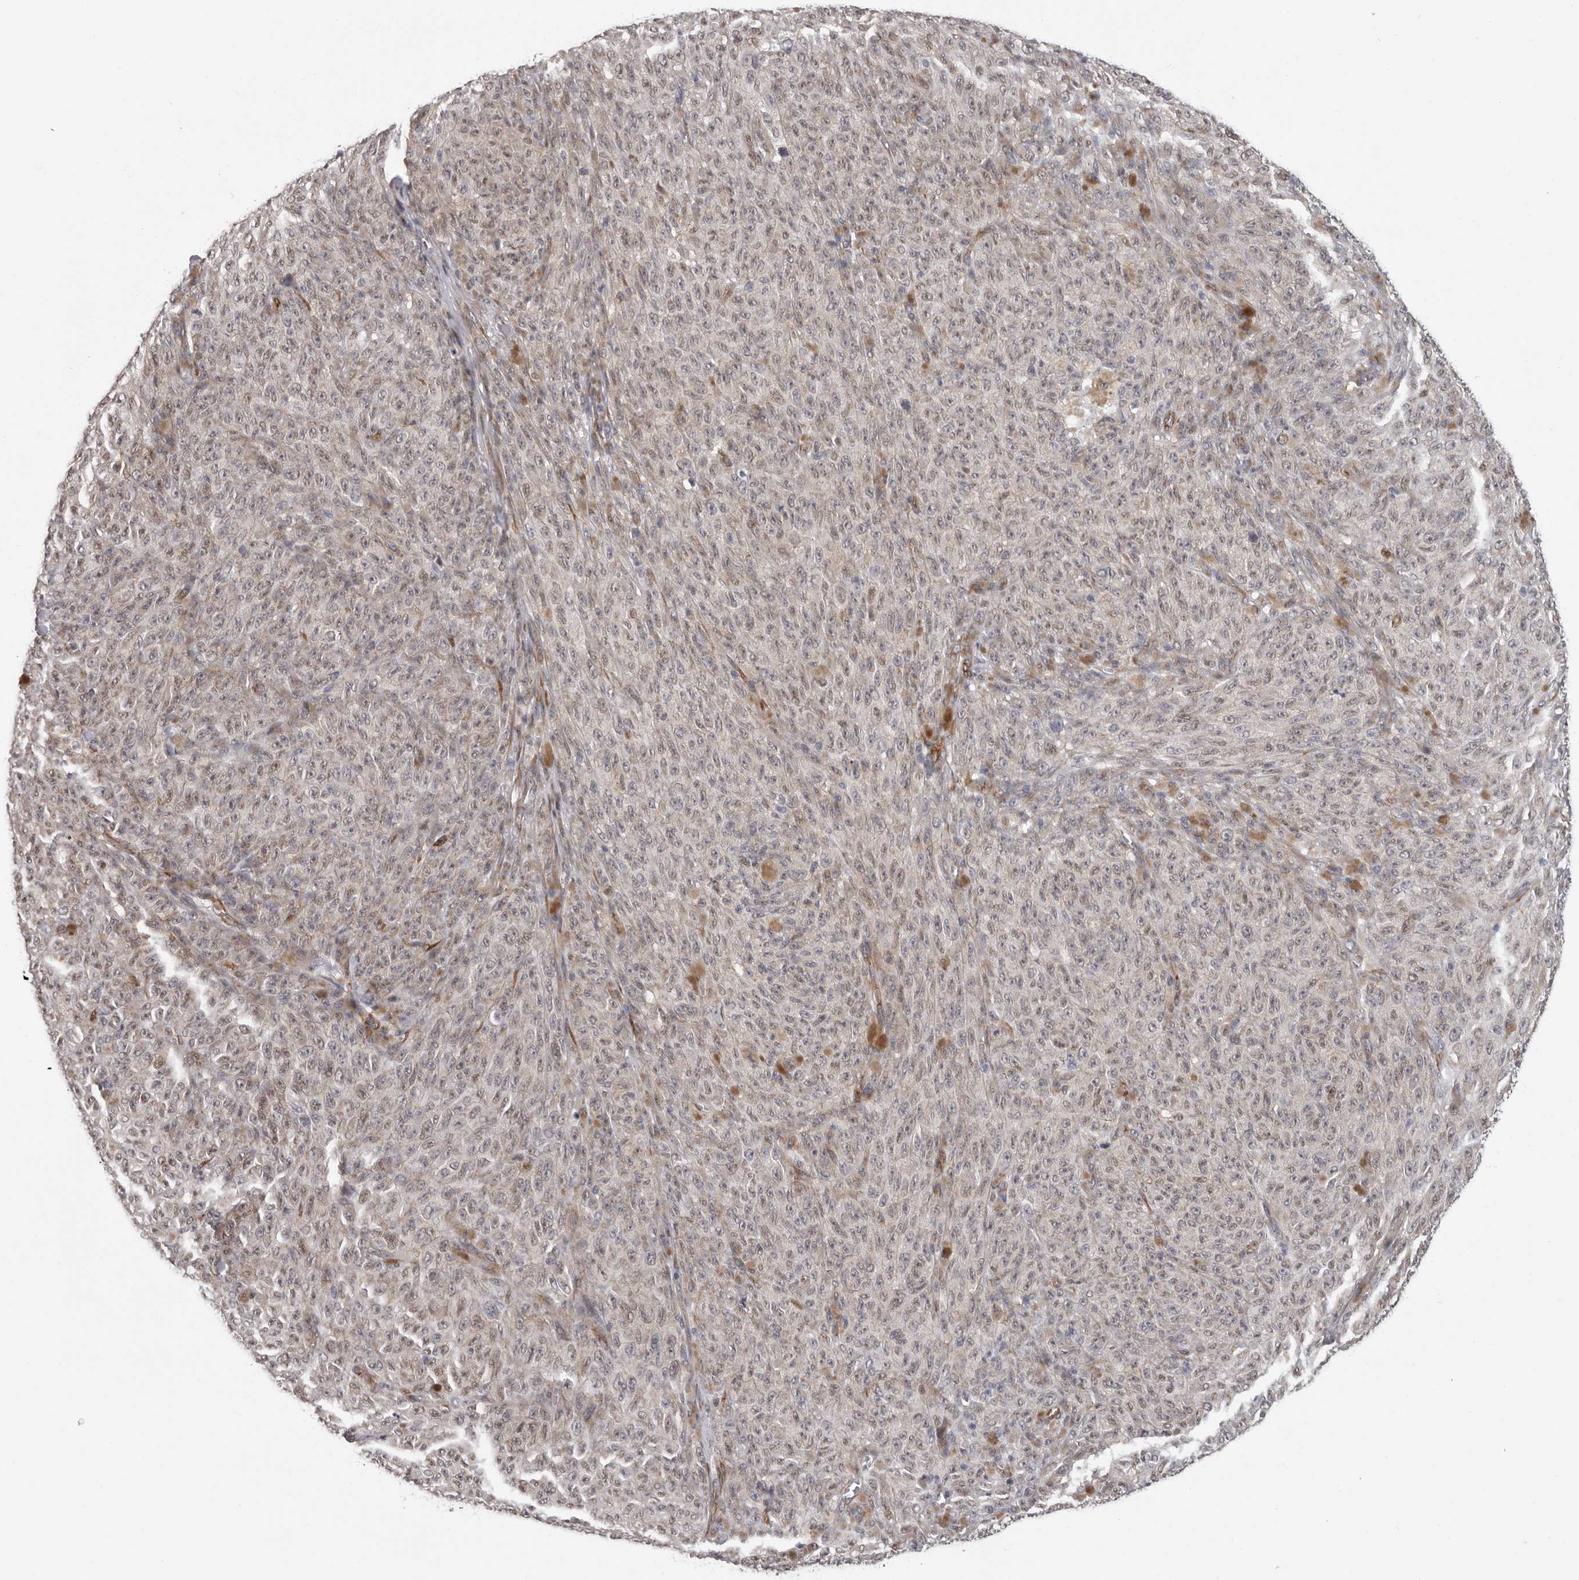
{"staining": {"intensity": "negative", "quantity": "none", "location": "none"}, "tissue": "melanoma", "cell_type": "Tumor cells", "image_type": "cancer", "snomed": [{"axis": "morphology", "description": "Malignant melanoma, NOS"}, {"axis": "topography", "description": "Skin"}], "caption": "There is no significant positivity in tumor cells of melanoma. The staining is performed using DAB (3,3'-diaminobenzidine) brown chromogen with nuclei counter-stained in using hematoxylin.", "gene": "RALGPS2", "patient": {"sex": "female", "age": 82}}